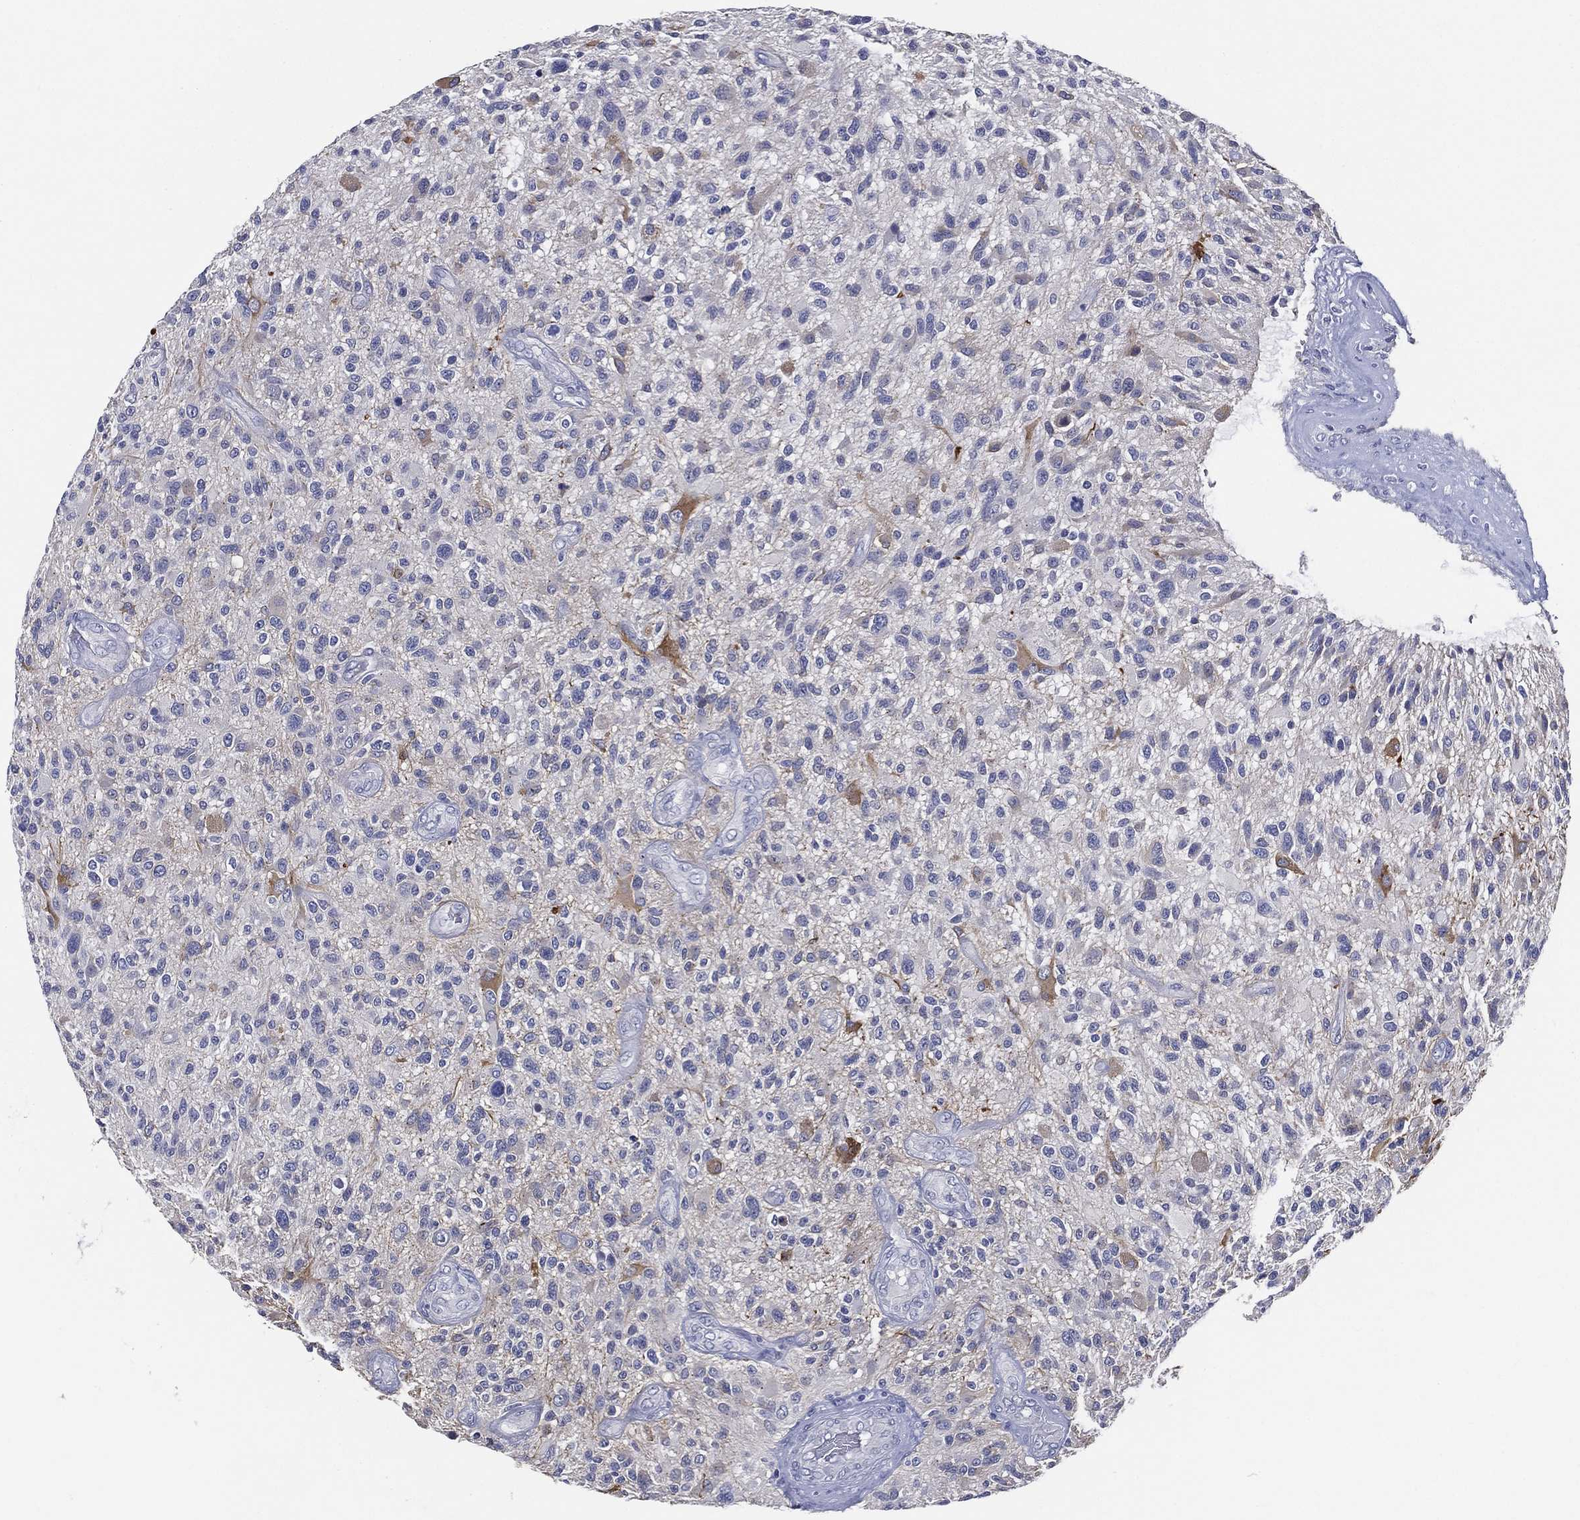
{"staining": {"intensity": "negative", "quantity": "none", "location": "none"}, "tissue": "glioma", "cell_type": "Tumor cells", "image_type": "cancer", "snomed": [{"axis": "morphology", "description": "Glioma, malignant, High grade"}, {"axis": "topography", "description": "Brain"}], "caption": "Tumor cells show no significant positivity in glioma. The staining is performed using DAB brown chromogen with nuclei counter-stained in using hematoxylin.", "gene": "SLC13A4", "patient": {"sex": "male", "age": 47}}